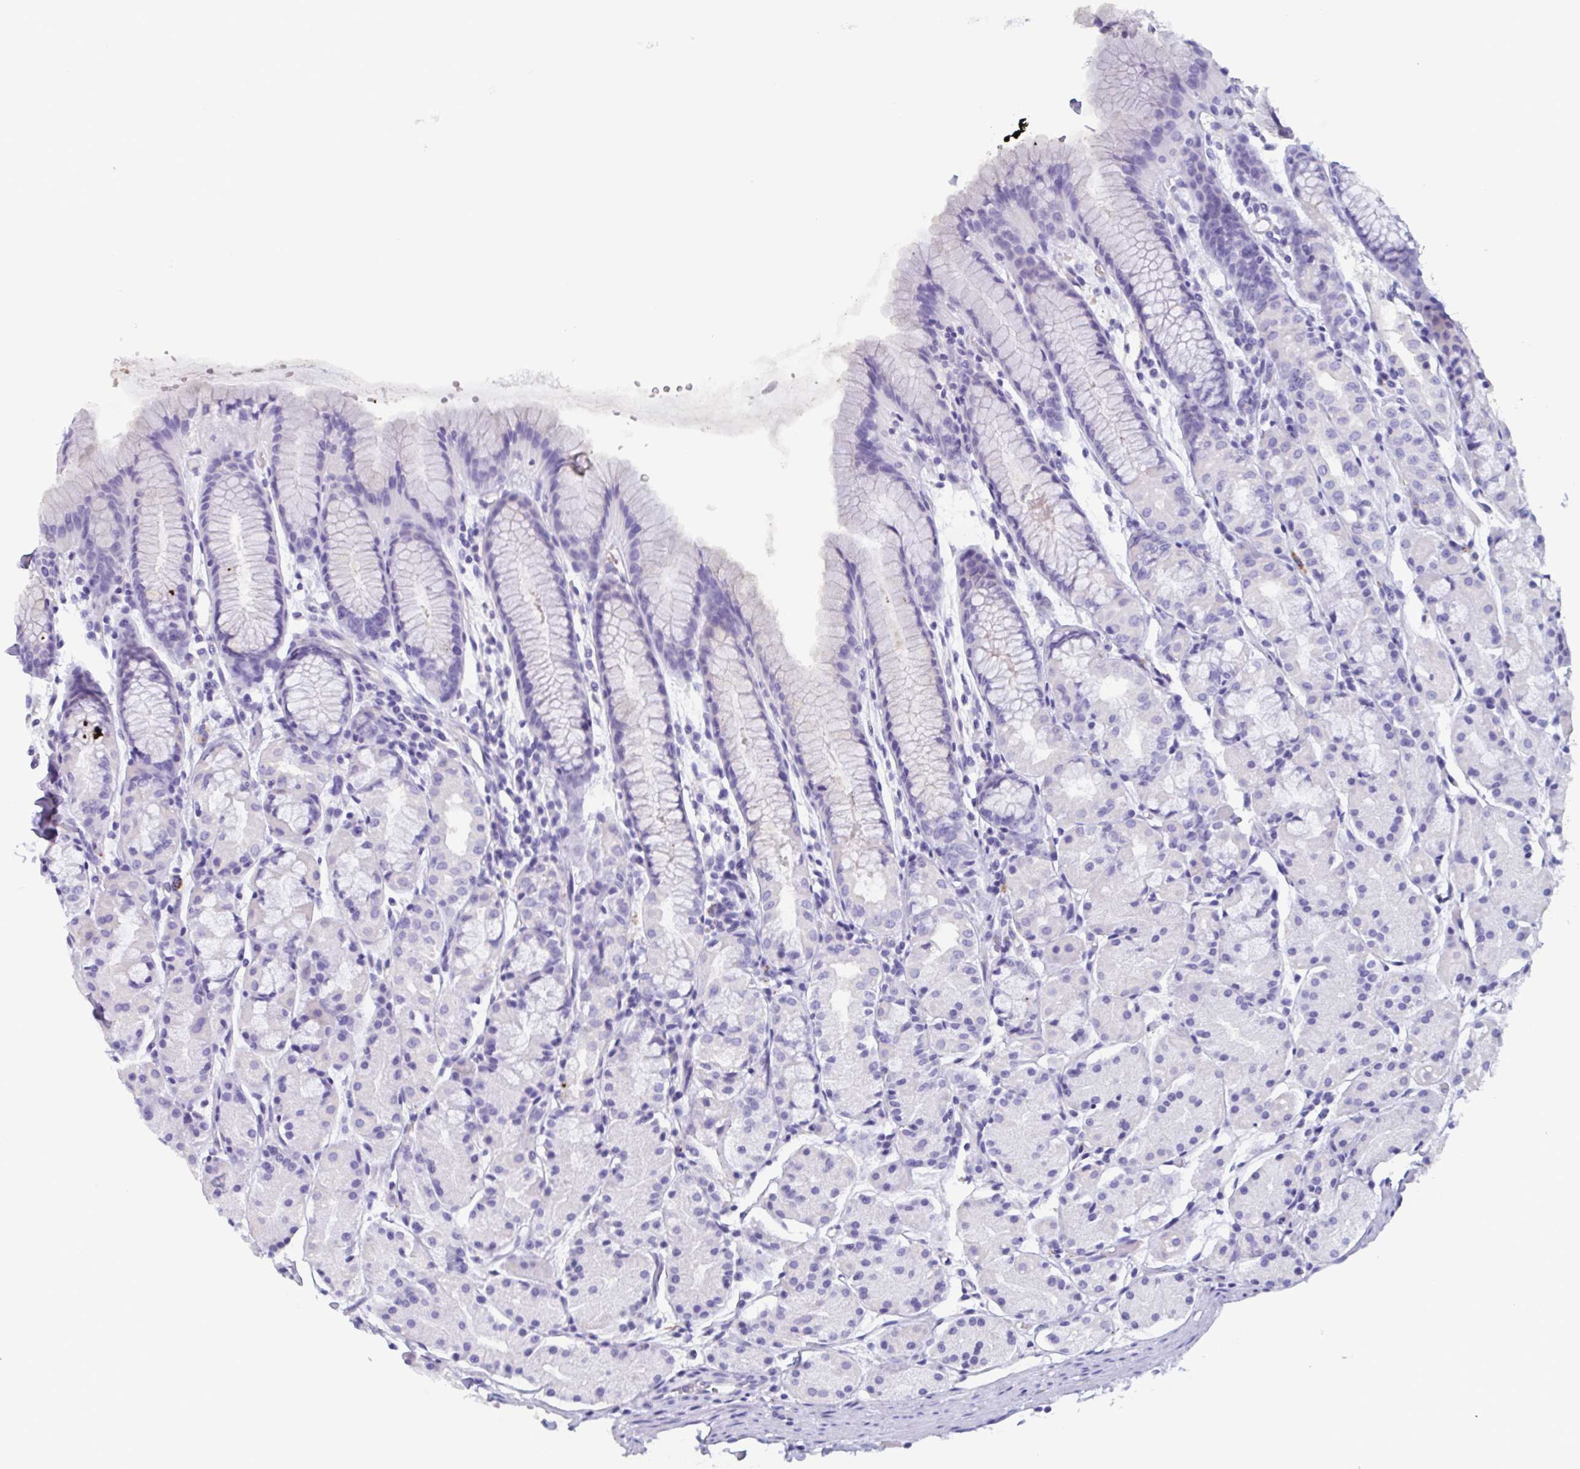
{"staining": {"intensity": "negative", "quantity": "none", "location": "none"}, "tissue": "stomach", "cell_type": "Glandular cells", "image_type": "normal", "snomed": [{"axis": "morphology", "description": "Normal tissue, NOS"}, {"axis": "topography", "description": "Stomach, upper"}], "caption": "Glandular cells are negative for brown protein staining in benign stomach. Brightfield microscopy of IHC stained with DAB (3,3'-diaminobenzidine) (brown) and hematoxylin (blue), captured at high magnification.", "gene": "BPI", "patient": {"sex": "male", "age": 47}}